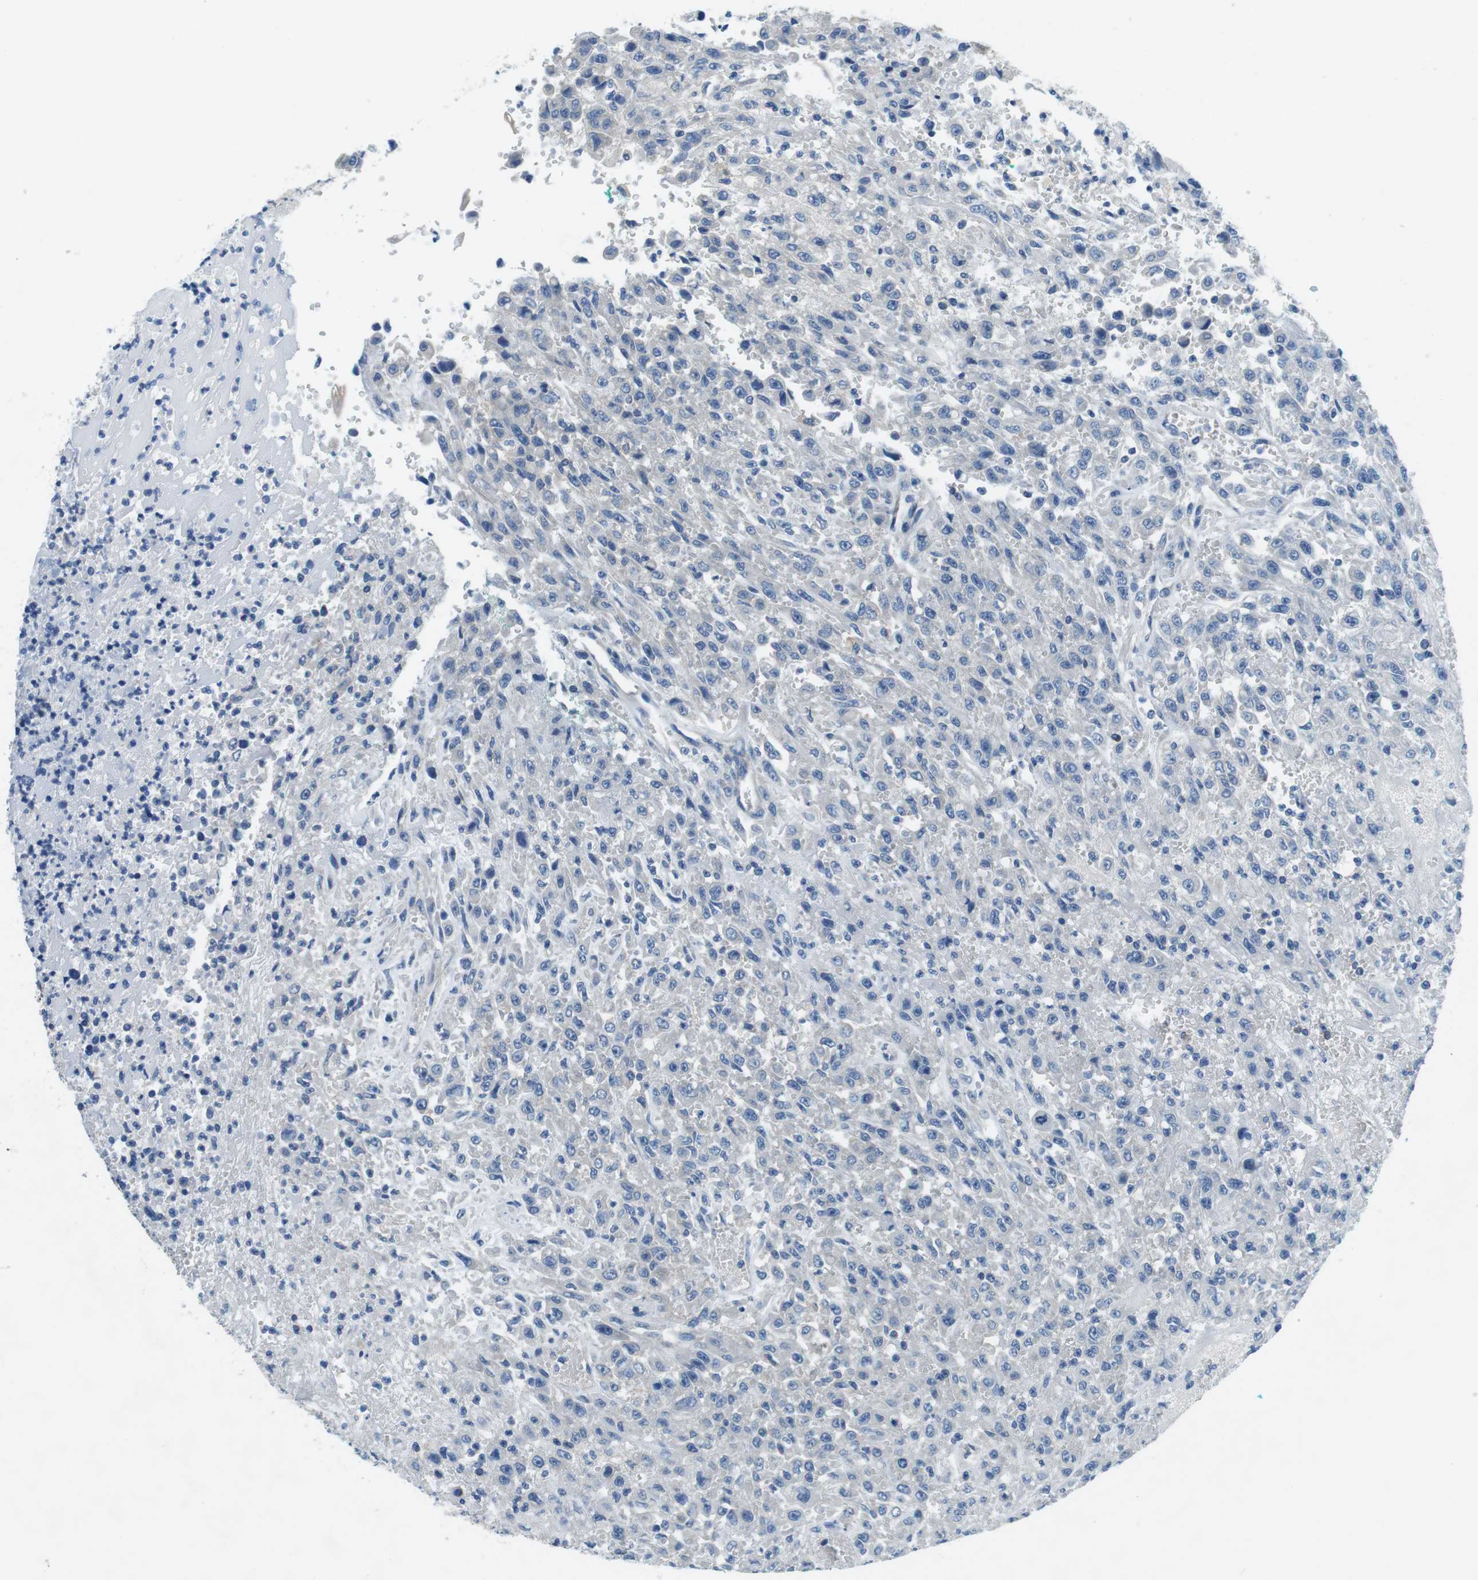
{"staining": {"intensity": "negative", "quantity": "none", "location": "none"}, "tissue": "urothelial cancer", "cell_type": "Tumor cells", "image_type": "cancer", "snomed": [{"axis": "morphology", "description": "Urothelial carcinoma, High grade"}, {"axis": "topography", "description": "Urinary bladder"}], "caption": "Immunohistochemistry of urothelial cancer shows no expression in tumor cells.", "gene": "DENND4C", "patient": {"sex": "male", "age": 46}}